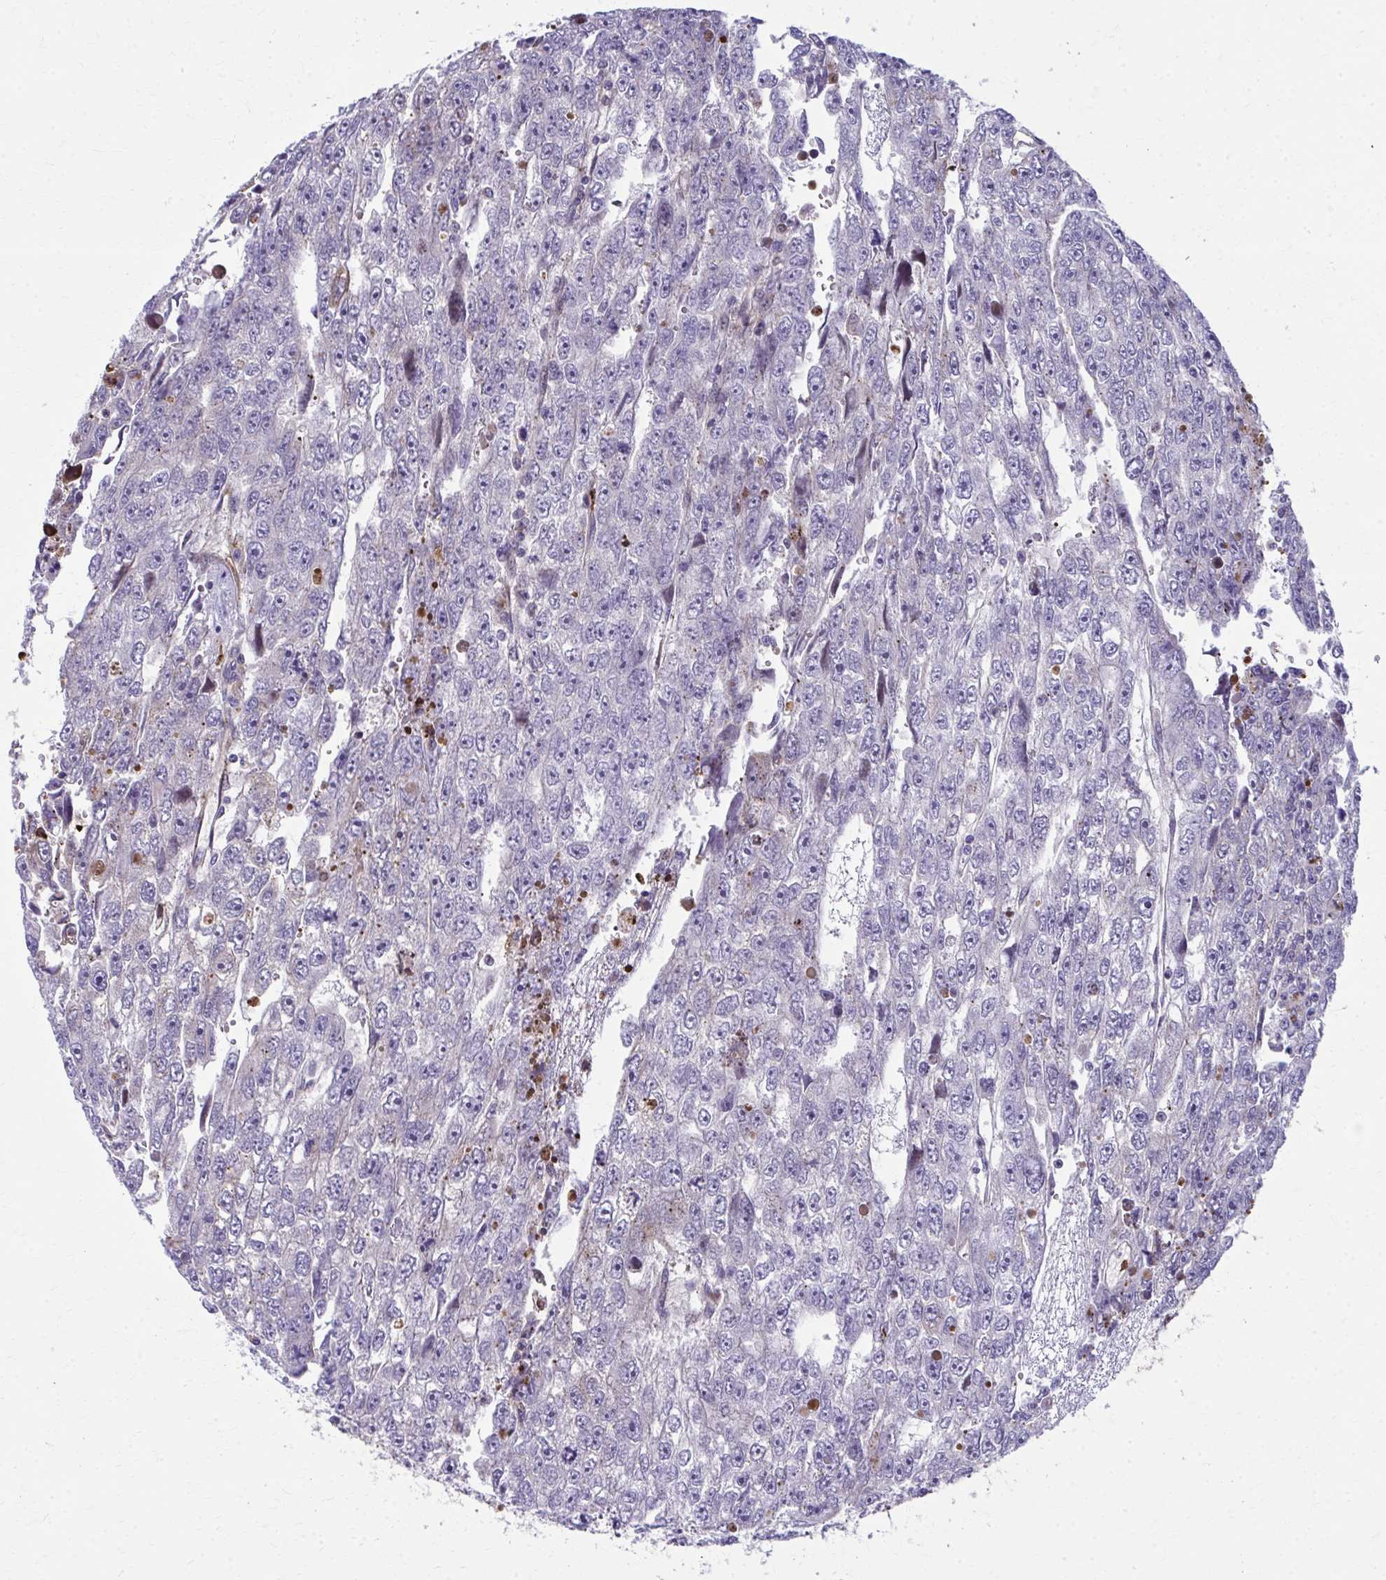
{"staining": {"intensity": "negative", "quantity": "none", "location": "none"}, "tissue": "testis cancer", "cell_type": "Tumor cells", "image_type": "cancer", "snomed": [{"axis": "morphology", "description": "Carcinoma, Embryonal, NOS"}, {"axis": "topography", "description": "Testis"}], "caption": "Image shows no significant protein expression in tumor cells of testis cancer.", "gene": "LRRC4B", "patient": {"sex": "male", "age": 20}}